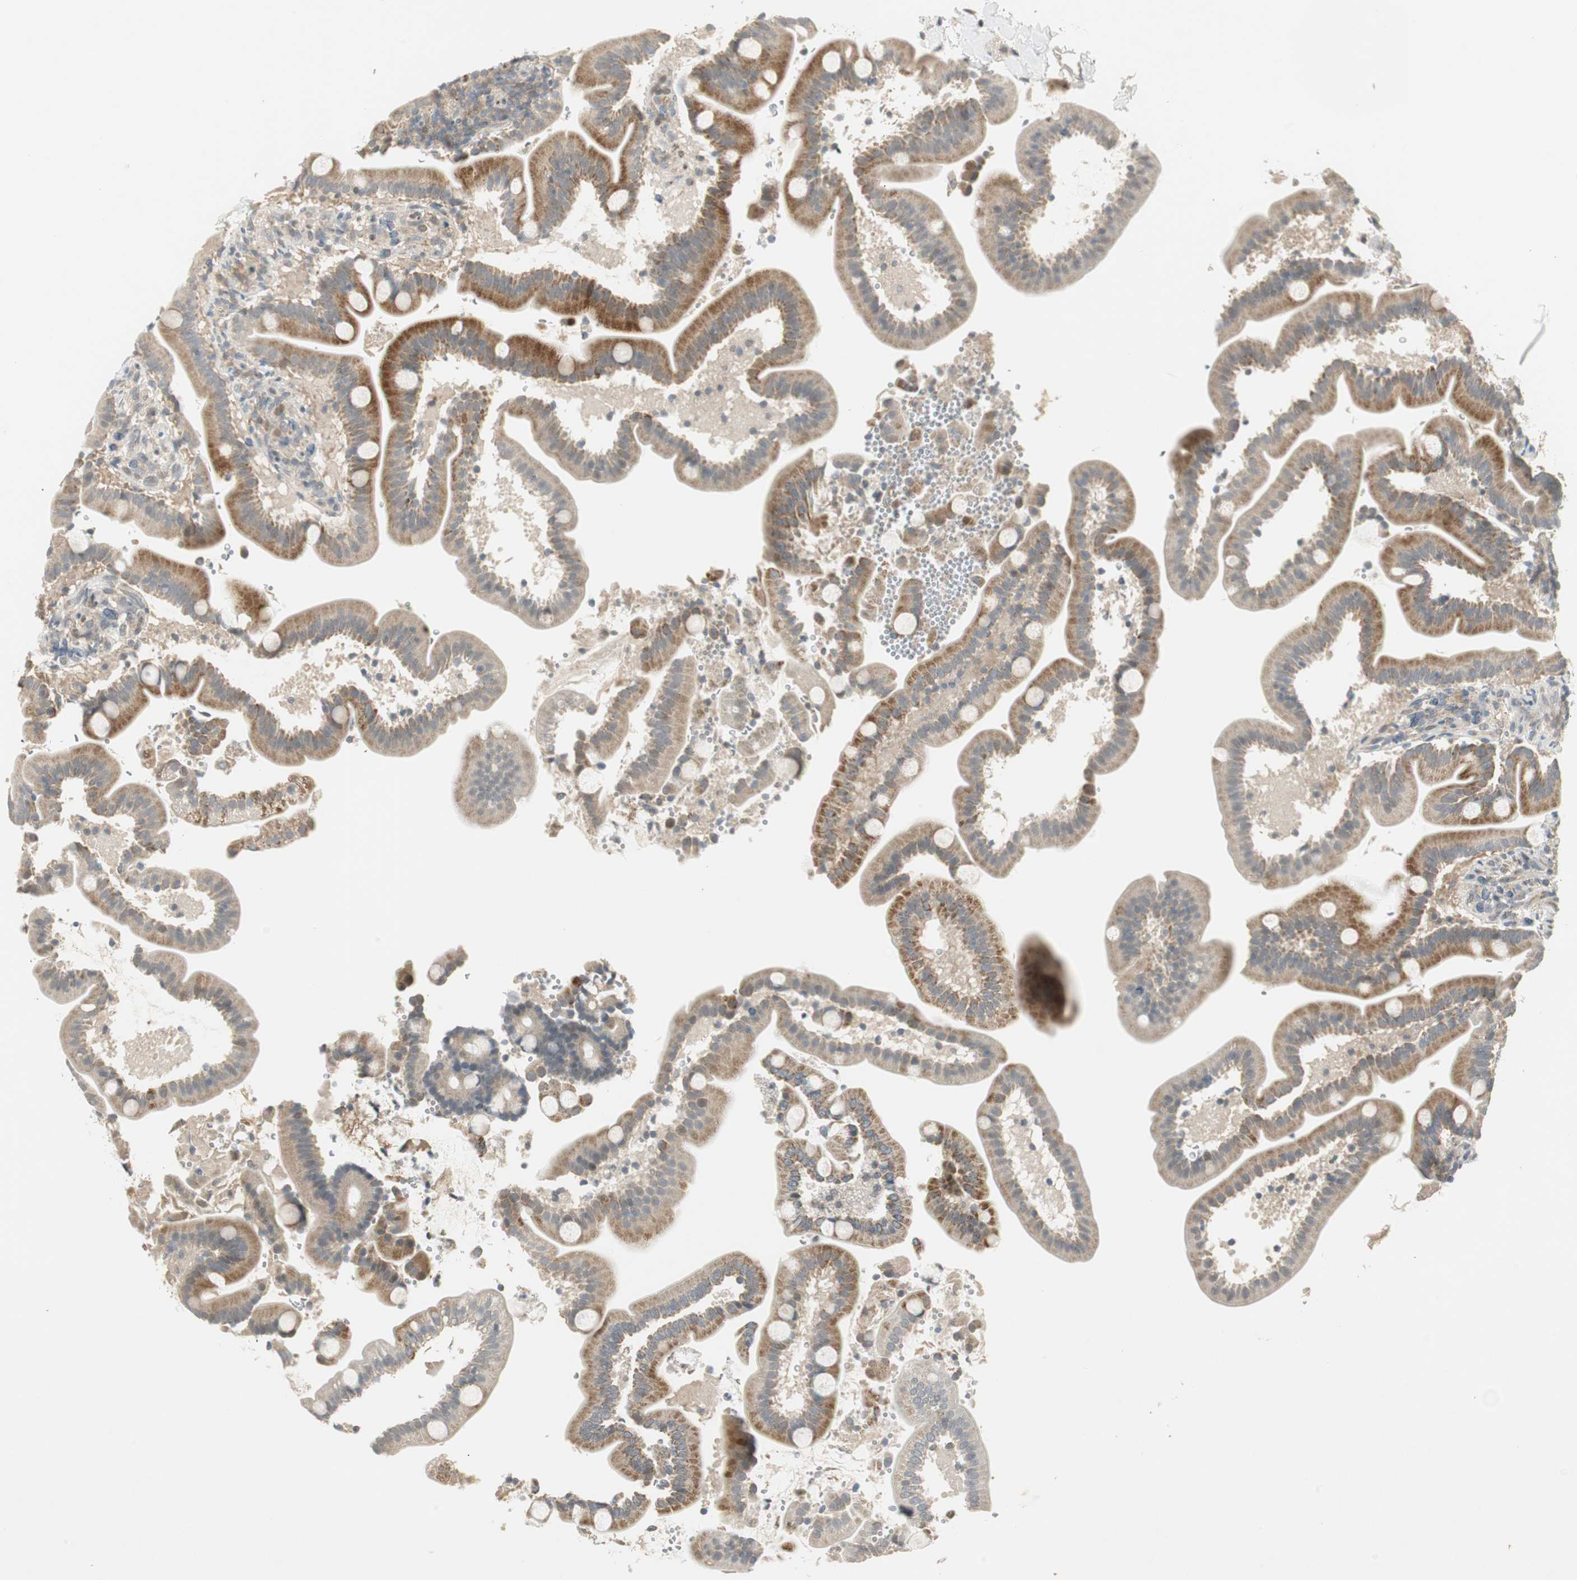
{"staining": {"intensity": "moderate", "quantity": "<25%", "location": "cytoplasmic/membranous"}, "tissue": "duodenum", "cell_type": "Glandular cells", "image_type": "normal", "snomed": [{"axis": "morphology", "description": "Normal tissue, NOS"}, {"axis": "topography", "description": "Duodenum"}], "caption": "Duodenum stained with DAB (3,3'-diaminobenzidine) IHC exhibits low levels of moderate cytoplasmic/membranous staining in about <25% of glandular cells. The staining was performed using DAB (3,3'-diaminobenzidine) to visualize the protein expression in brown, while the nuclei were stained in blue with hematoxylin (Magnification: 20x).", "gene": "USP2", "patient": {"sex": "male", "age": 54}}